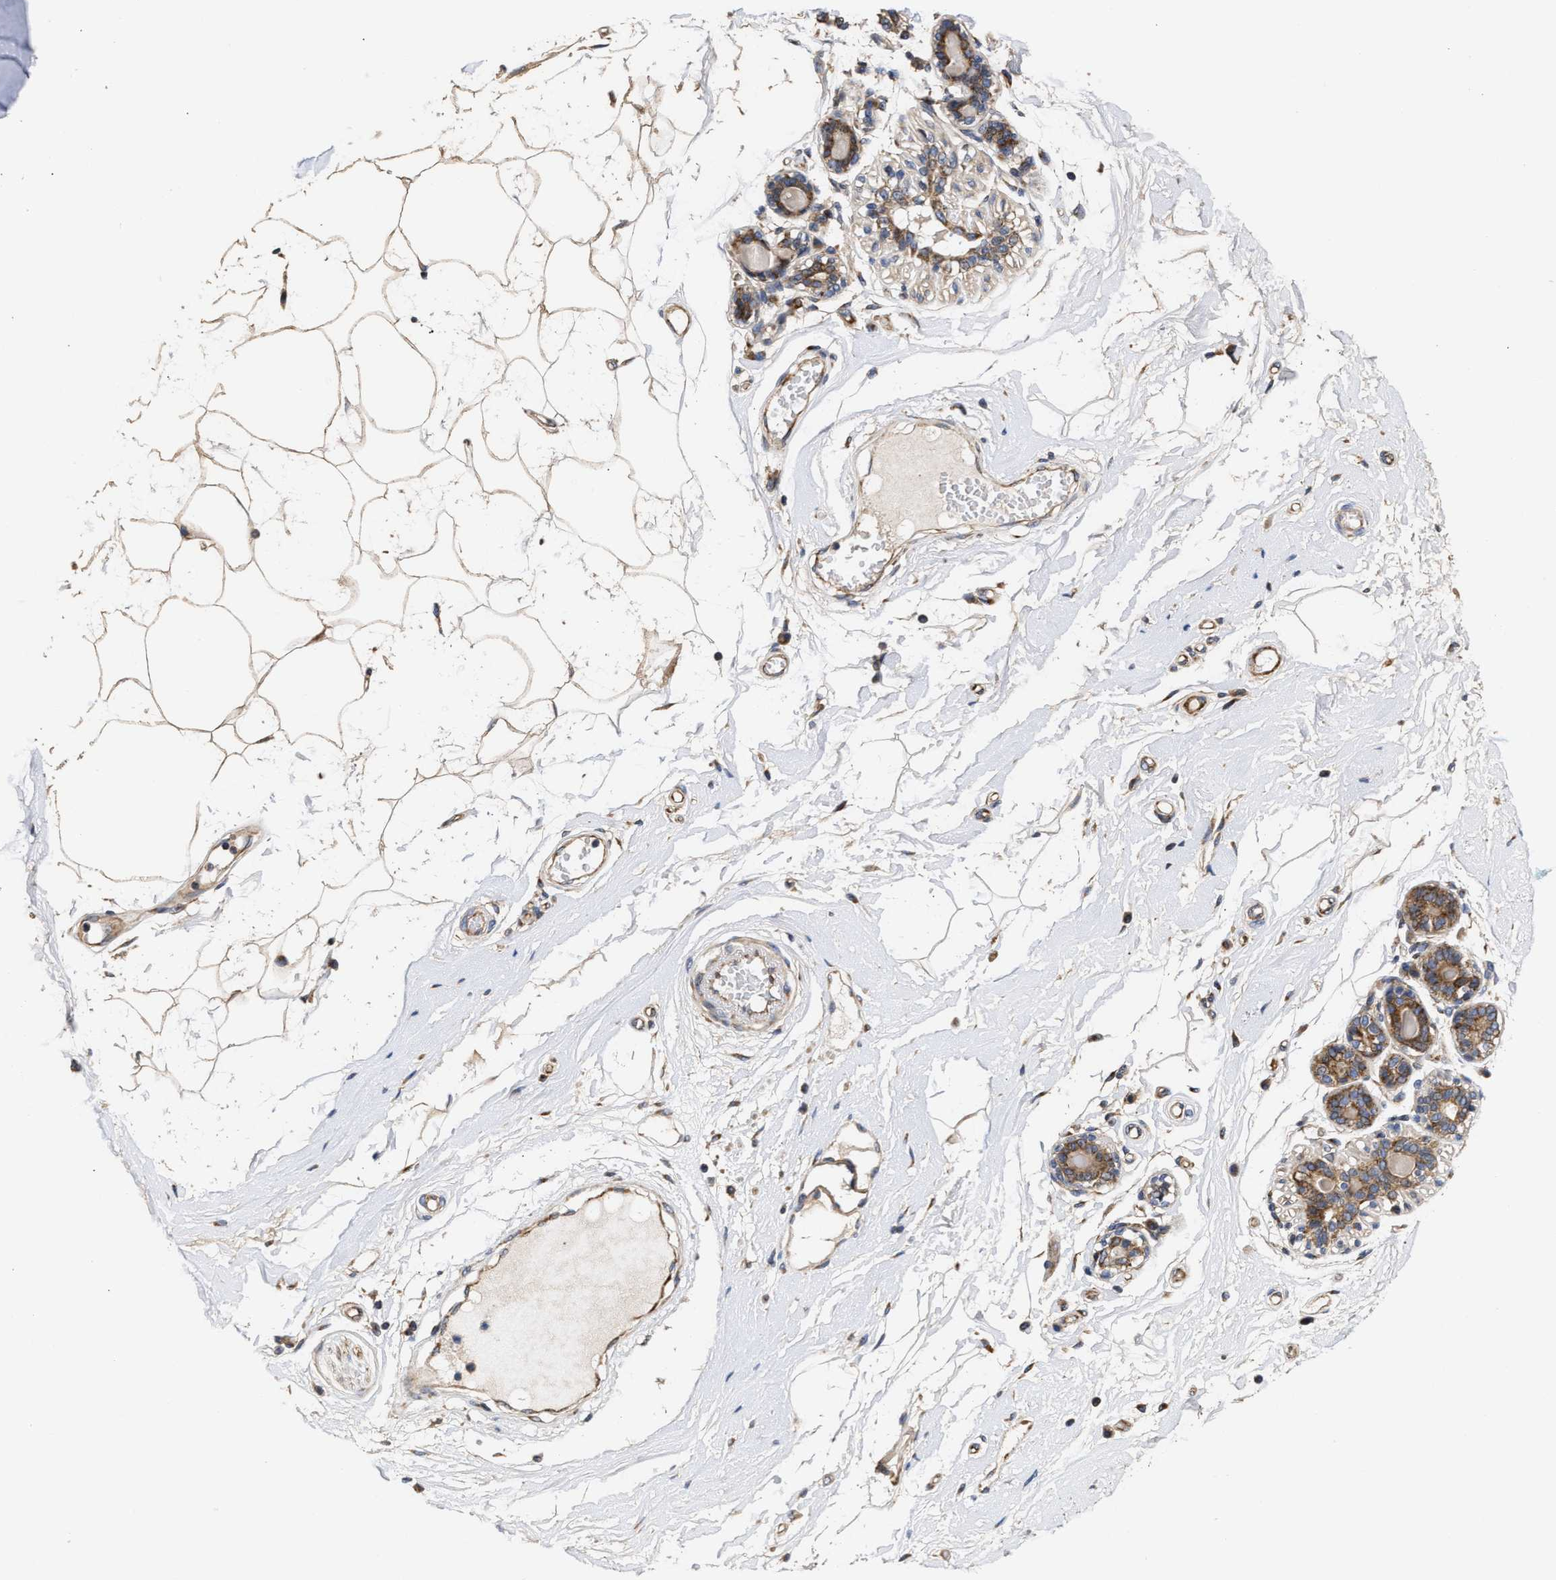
{"staining": {"intensity": "moderate", "quantity": "25%-75%", "location": "cytoplasmic/membranous"}, "tissue": "breast", "cell_type": "Adipocytes", "image_type": "normal", "snomed": [{"axis": "morphology", "description": "Normal tissue, NOS"}, {"axis": "morphology", "description": "Lobular carcinoma"}, {"axis": "topography", "description": "Breast"}], "caption": "A high-resolution micrograph shows IHC staining of unremarkable breast, which displays moderate cytoplasmic/membranous staining in about 25%-75% of adipocytes.", "gene": "MALSU1", "patient": {"sex": "female", "age": 59}}